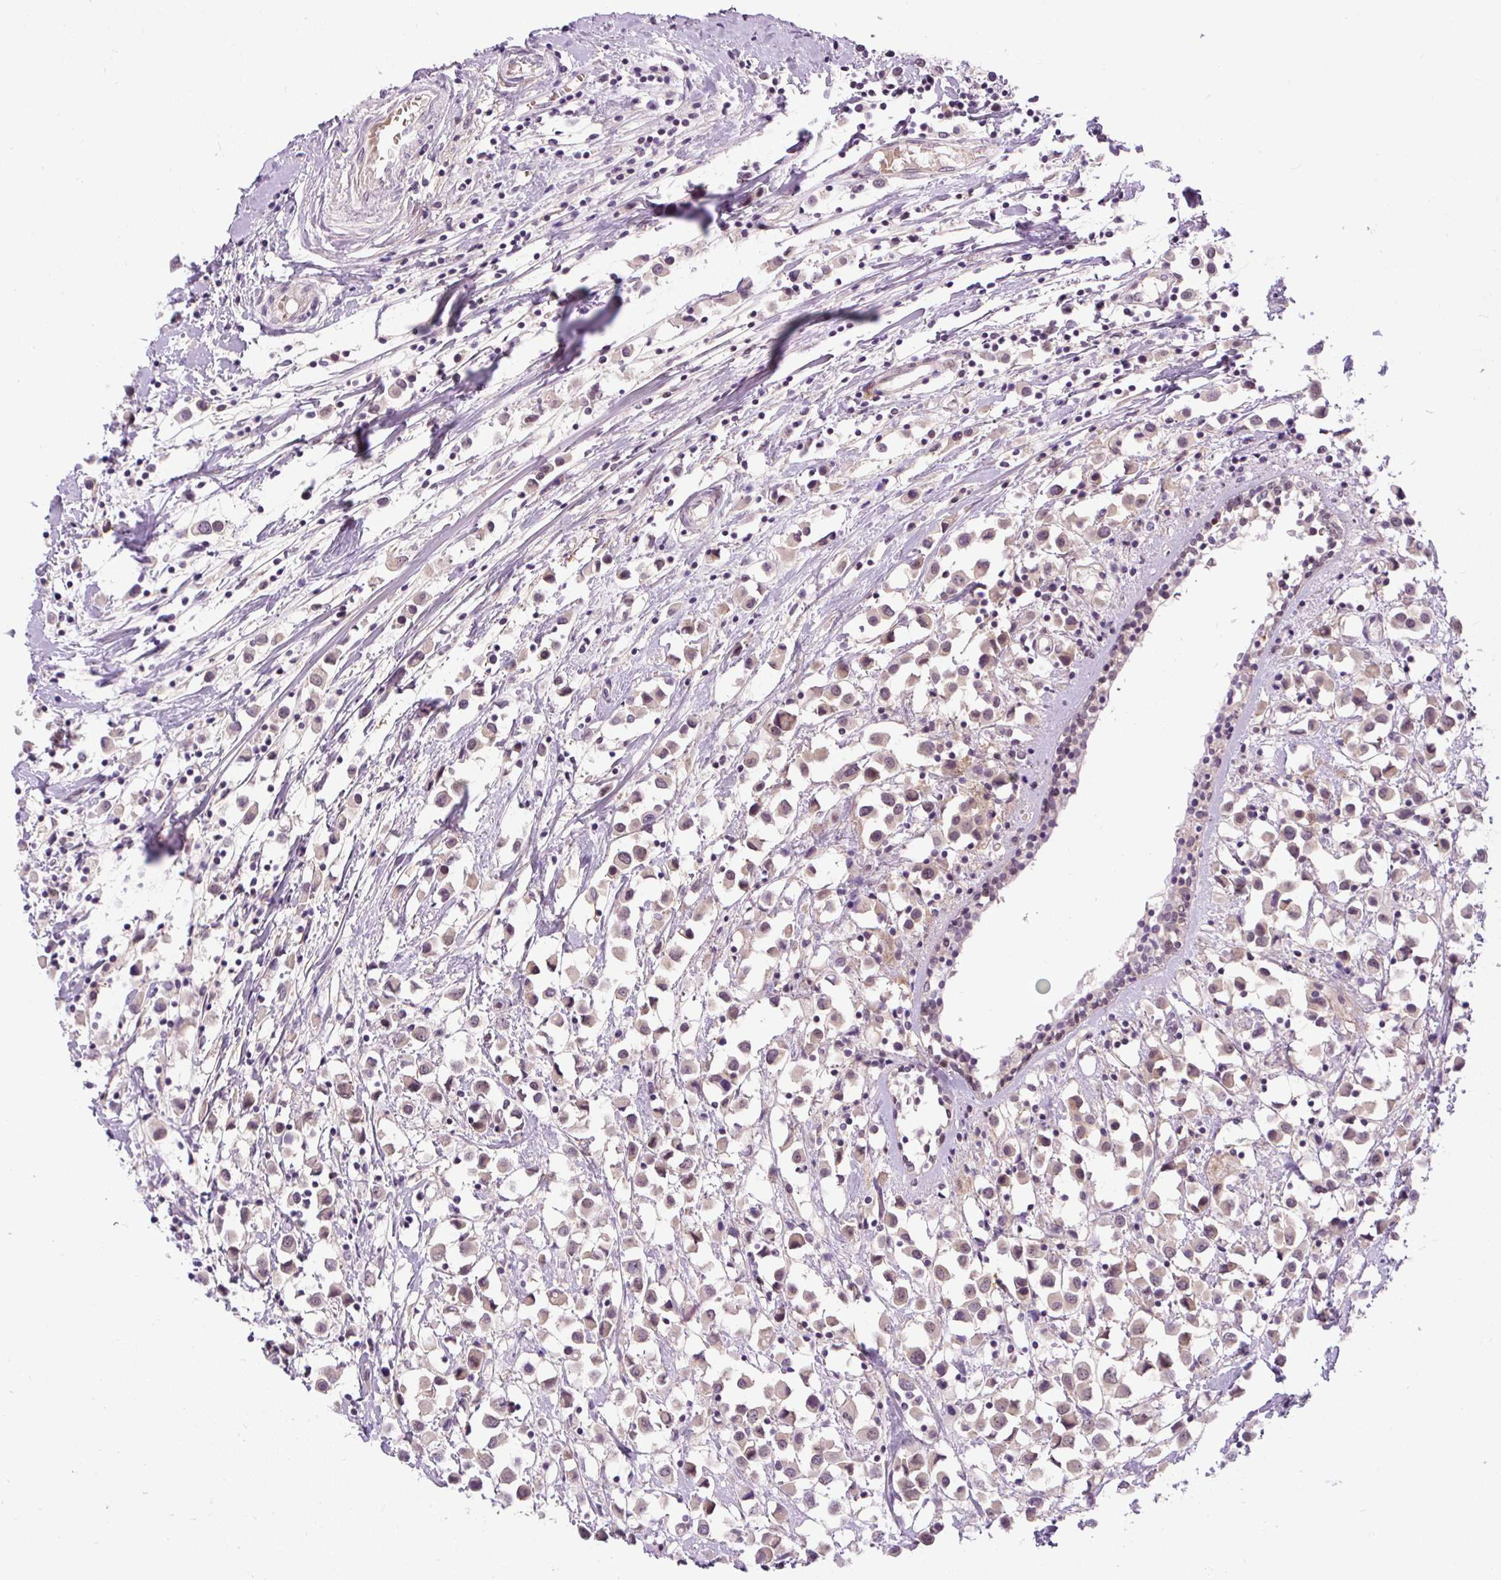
{"staining": {"intensity": "weak", "quantity": ">75%", "location": "nuclear"}, "tissue": "breast cancer", "cell_type": "Tumor cells", "image_type": "cancer", "snomed": [{"axis": "morphology", "description": "Duct carcinoma"}, {"axis": "topography", "description": "Breast"}], "caption": "Immunohistochemical staining of breast invasive ductal carcinoma displays weak nuclear protein expression in about >75% of tumor cells.", "gene": "FAM117B", "patient": {"sex": "female", "age": 61}}